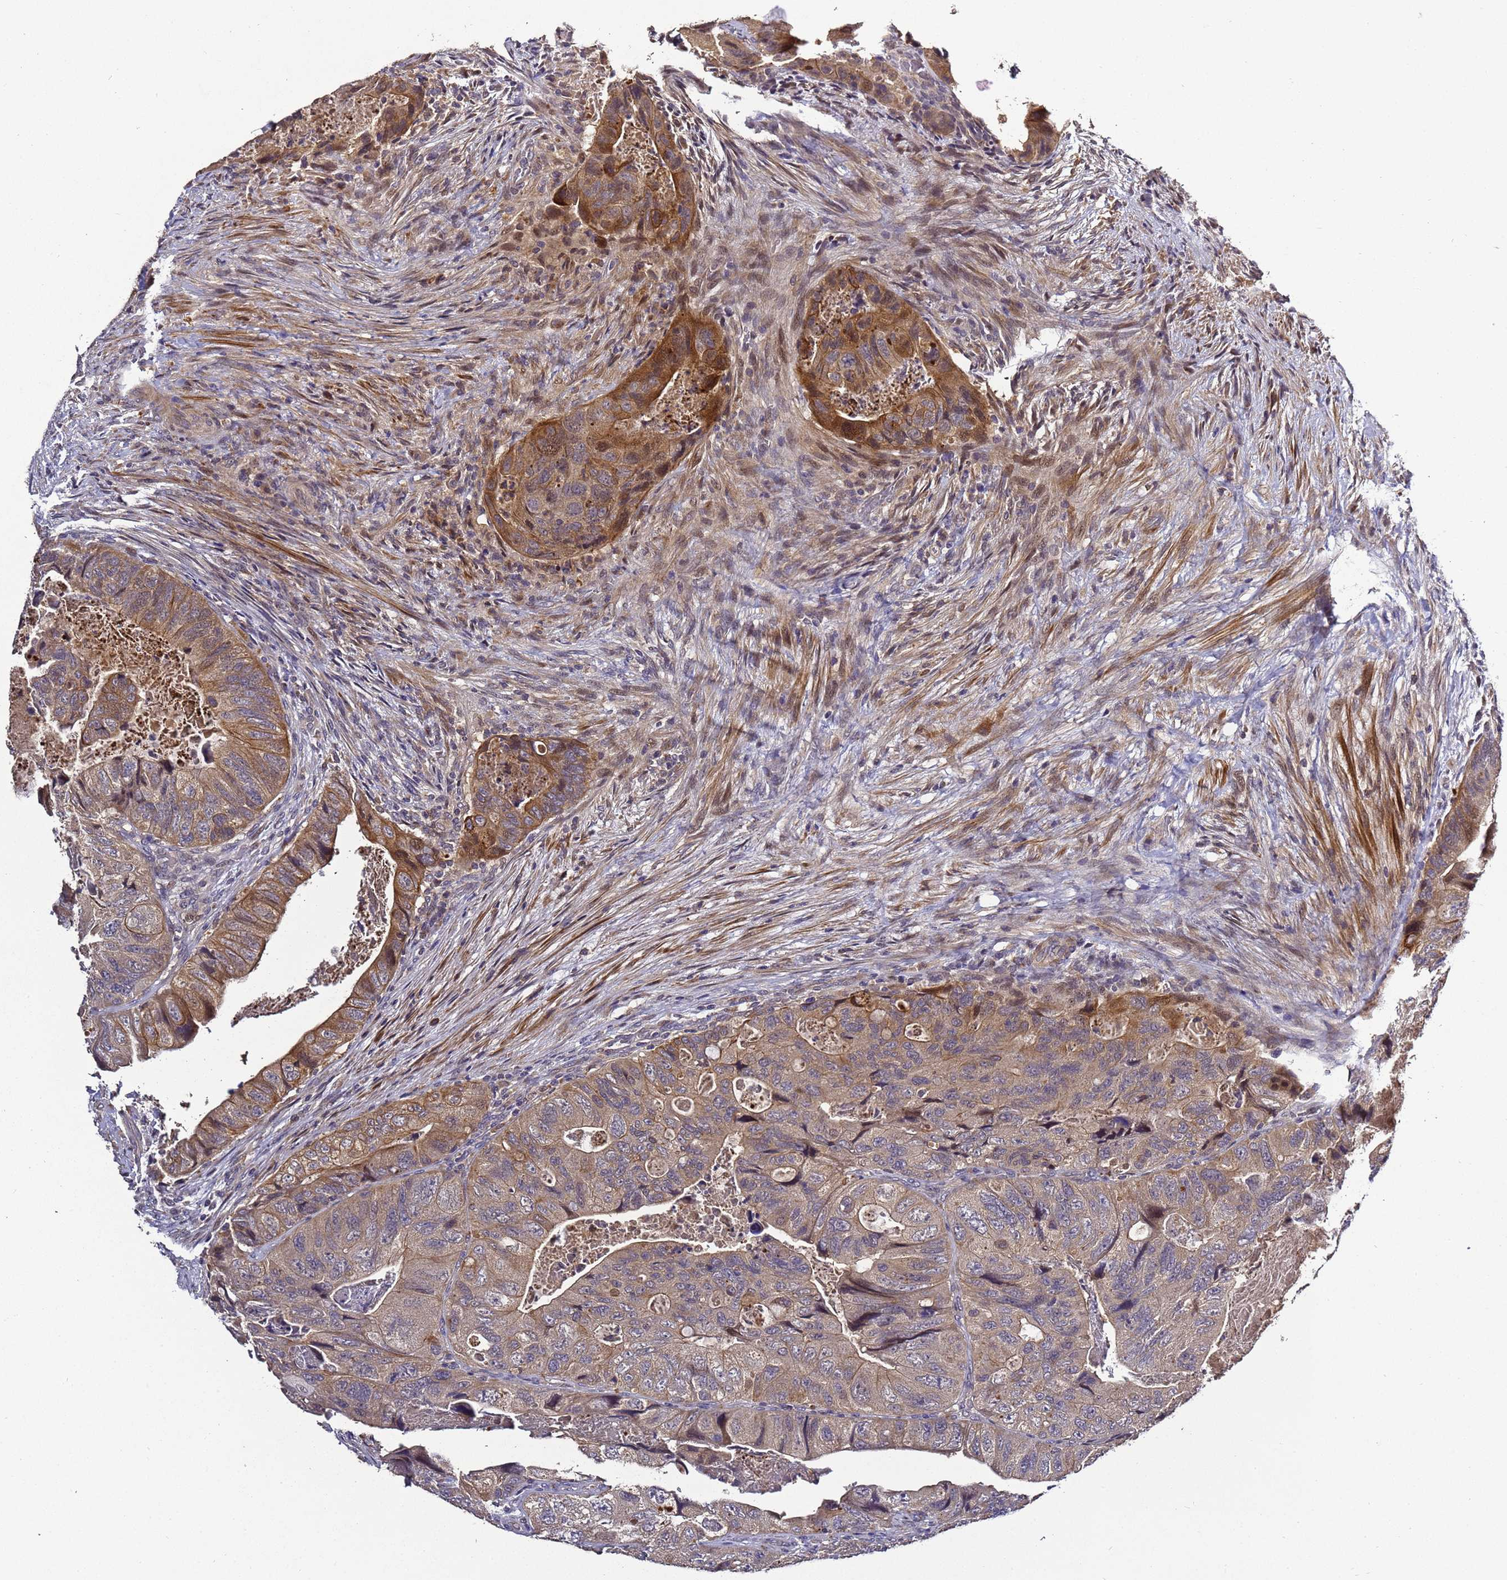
{"staining": {"intensity": "moderate", "quantity": "25%-75%", "location": "cytoplasmic/membranous"}, "tissue": "colorectal cancer", "cell_type": "Tumor cells", "image_type": "cancer", "snomed": [{"axis": "morphology", "description": "Adenocarcinoma, NOS"}, {"axis": "topography", "description": "Rectum"}], "caption": "The photomicrograph shows staining of colorectal adenocarcinoma, revealing moderate cytoplasmic/membranous protein expression (brown color) within tumor cells.", "gene": "LGI4", "patient": {"sex": "male", "age": 63}}